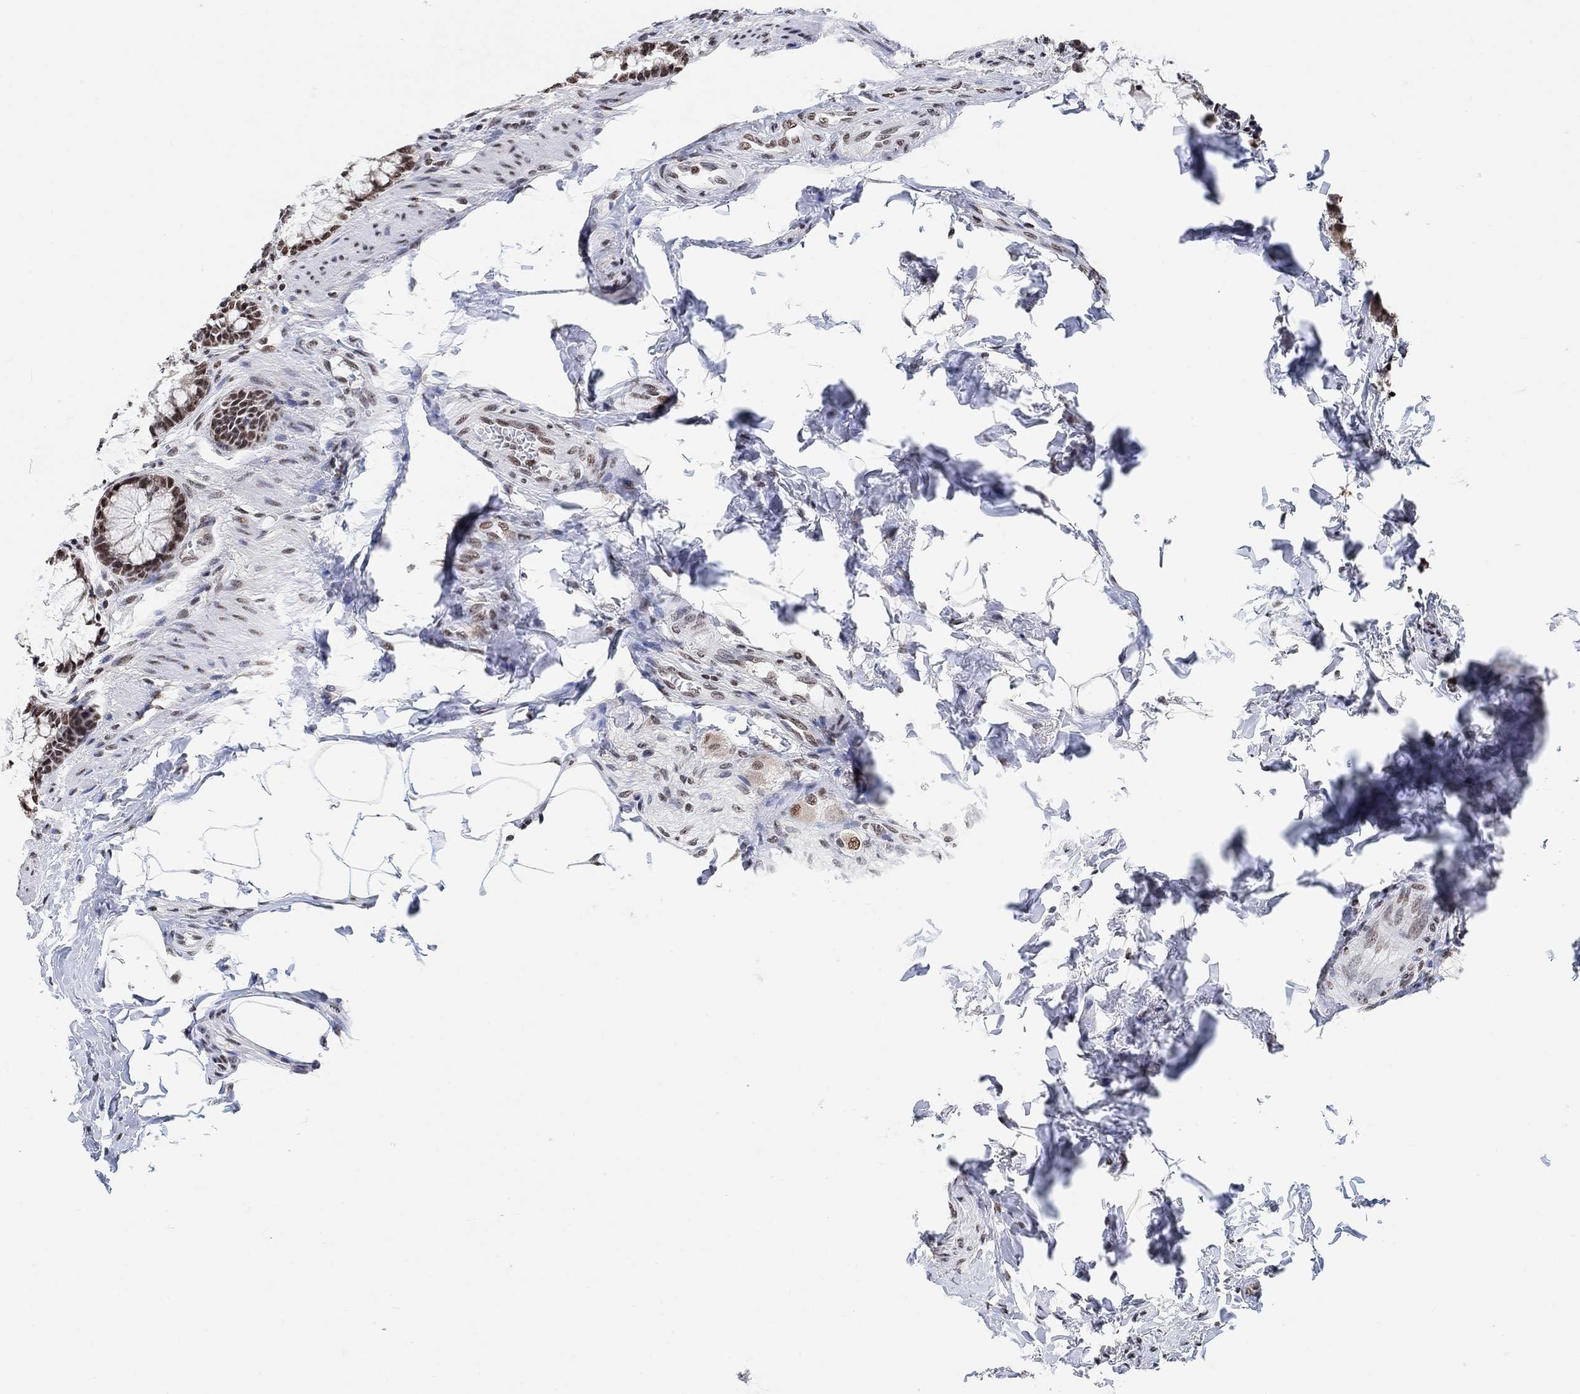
{"staining": {"intensity": "moderate", "quantity": ">75%", "location": "nuclear"}, "tissue": "colon", "cell_type": "Endothelial cells", "image_type": "normal", "snomed": [{"axis": "morphology", "description": "Normal tissue, NOS"}, {"axis": "topography", "description": "Colon"}], "caption": "Immunohistochemistry image of unremarkable colon: colon stained using immunohistochemistry (IHC) reveals medium levels of moderate protein expression localized specifically in the nuclear of endothelial cells, appearing as a nuclear brown color.", "gene": "USP39", "patient": {"sex": "female", "age": 65}}